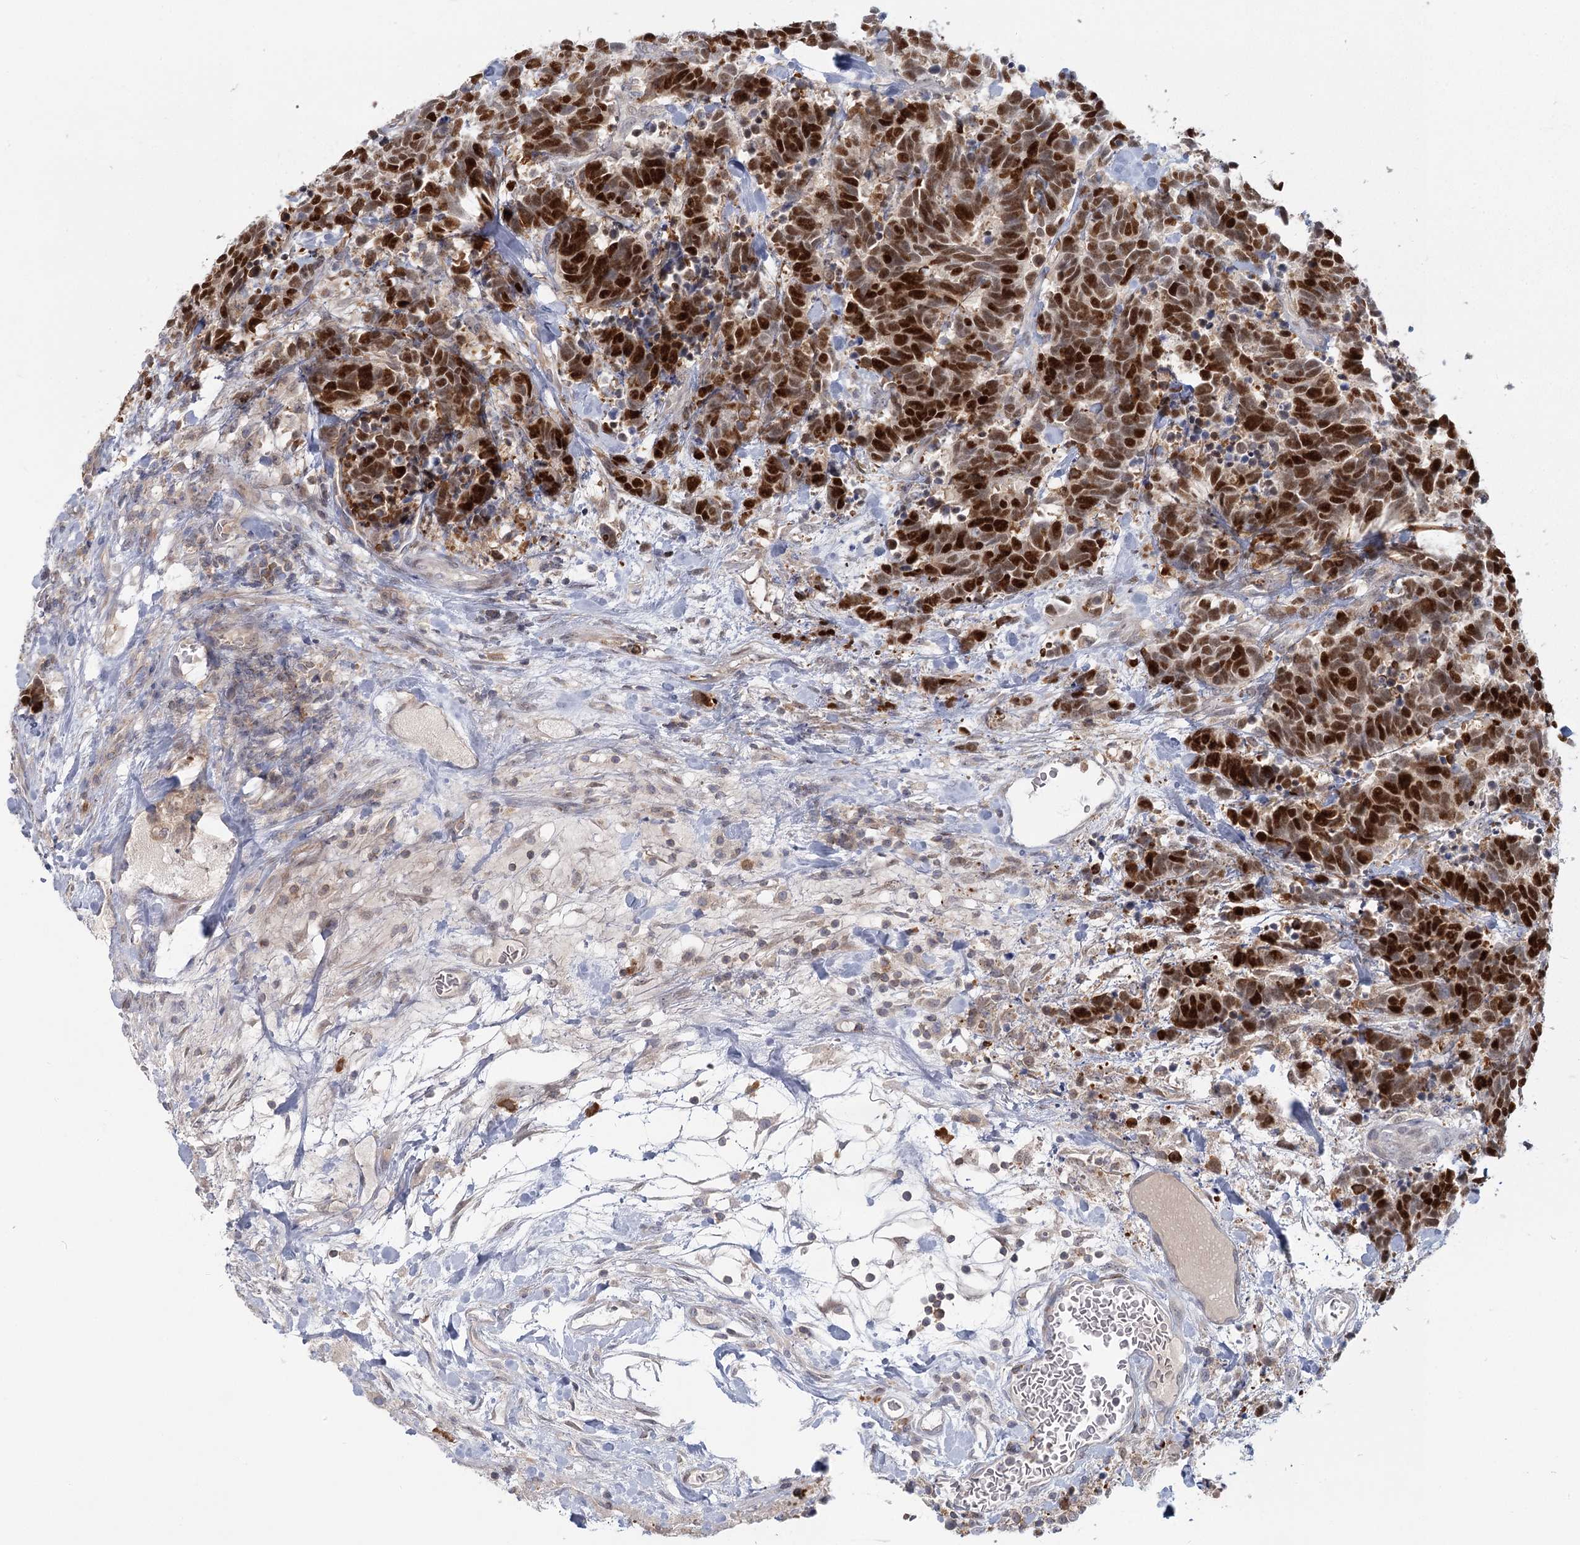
{"staining": {"intensity": "strong", "quantity": ">75%", "location": "nuclear"}, "tissue": "carcinoid", "cell_type": "Tumor cells", "image_type": "cancer", "snomed": [{"axis": "morphology", "description": "Carcinoma, NOS"}, {"axis": "morphology", "description": "Carcinoid, malignant, NOS"}, {"axis": "topography", "description": "Urinary bladder"}], "caption": "Immunohistochemistry micrograph of neoplastic tissue: human malignant carcinoid stained using immunohistochemistry (IHC) exhibits high levels of strong protein expression localized specifically in the nuclear of tumor cells, appearing as a nuclear brown color.", "gene": "USP11", "patient": {"sex": "male", "age": 57}}